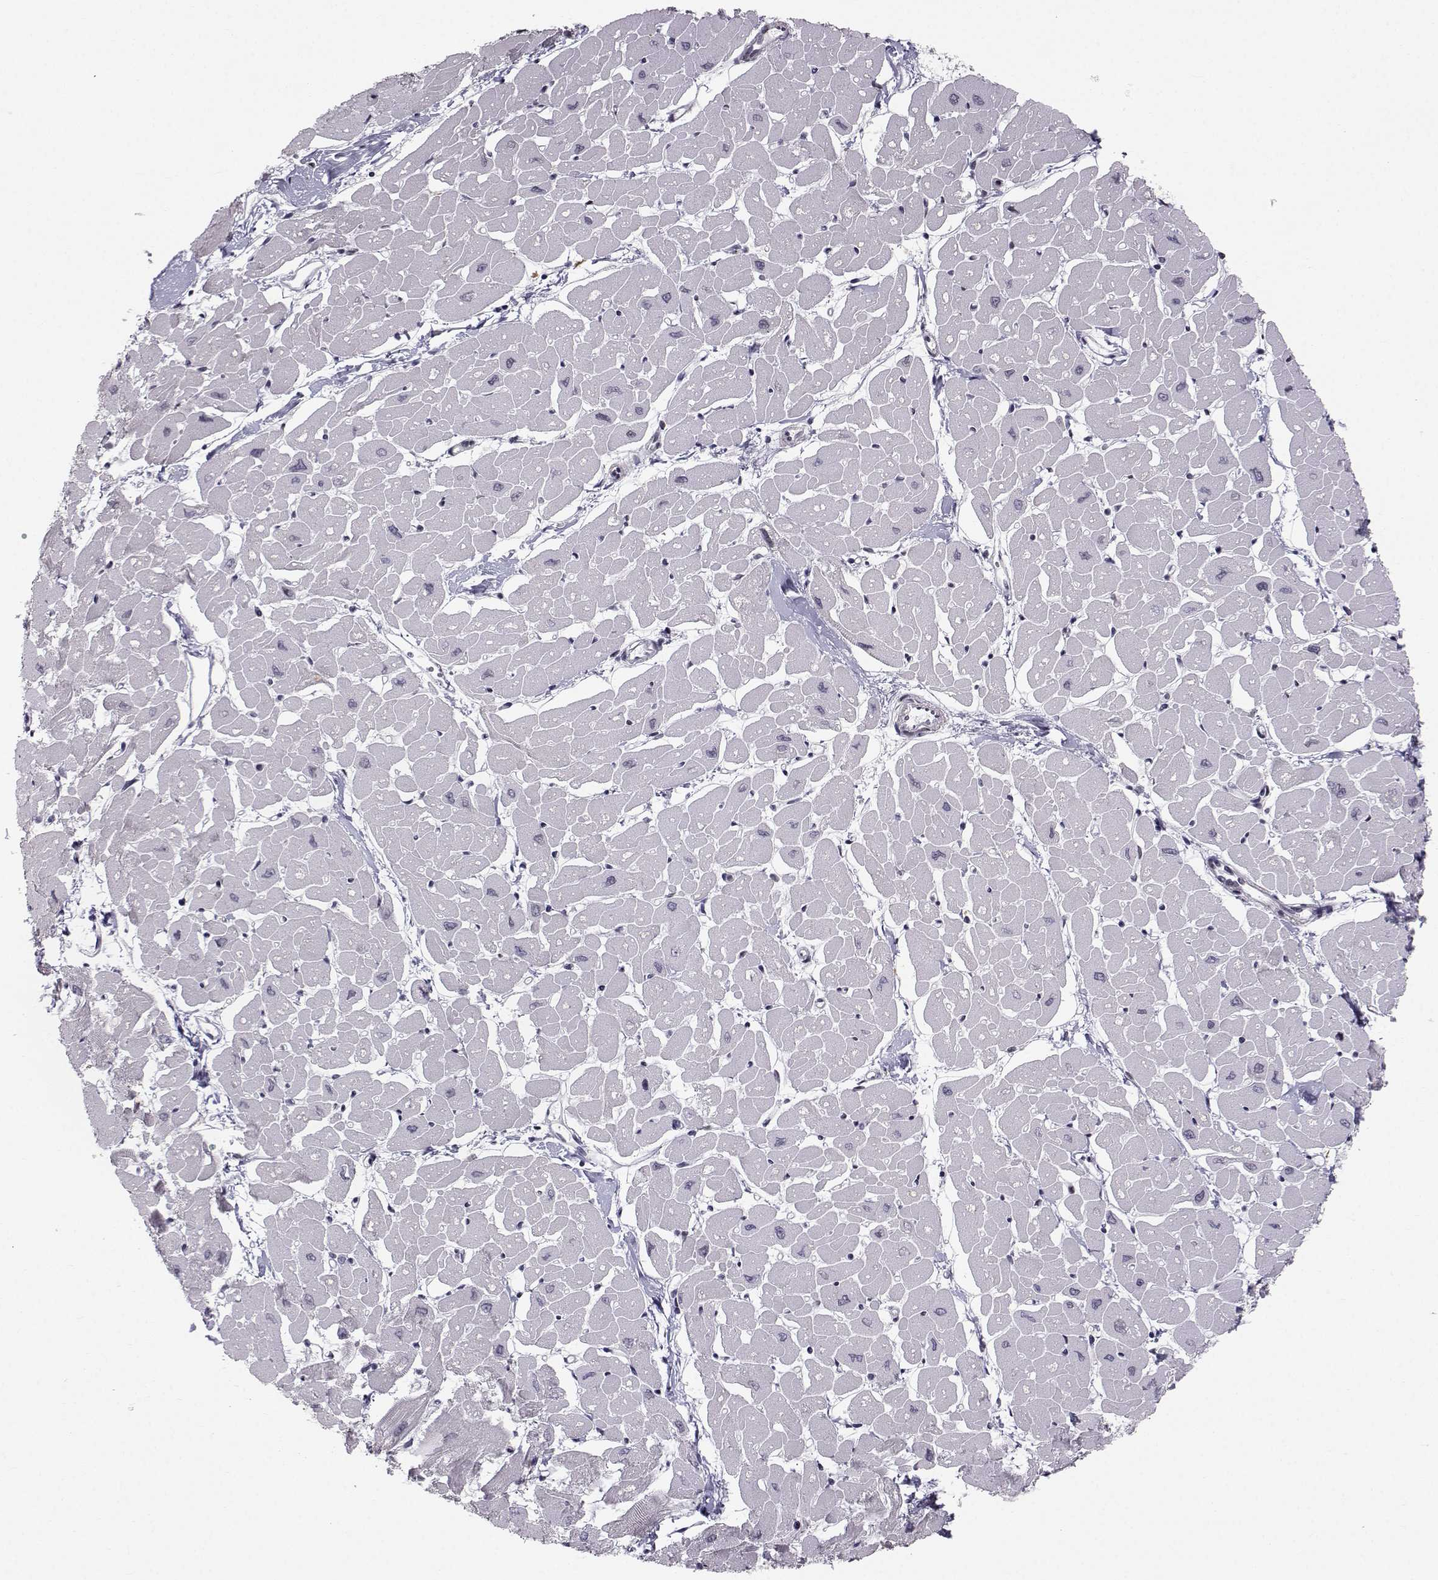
{"staining": {"intensity": "negative", "quantity": "none", "location": "none"}, "tissue": "heart muscle", "cell_type": "Cardiomyocytes", "image_type": "normal", "snomed": [{"axis": "morphology", "description": "Normal tissue, NOS"}, {"axis": "topography", "description": "Heart"}], "caption": "Heart muscle stained for a protein using immunohistochemistry (IHC) demonstrates no expression cardiomyocytes.", "gene": "MARCHF4", "patient": {"sex": "male", "age": 57}}